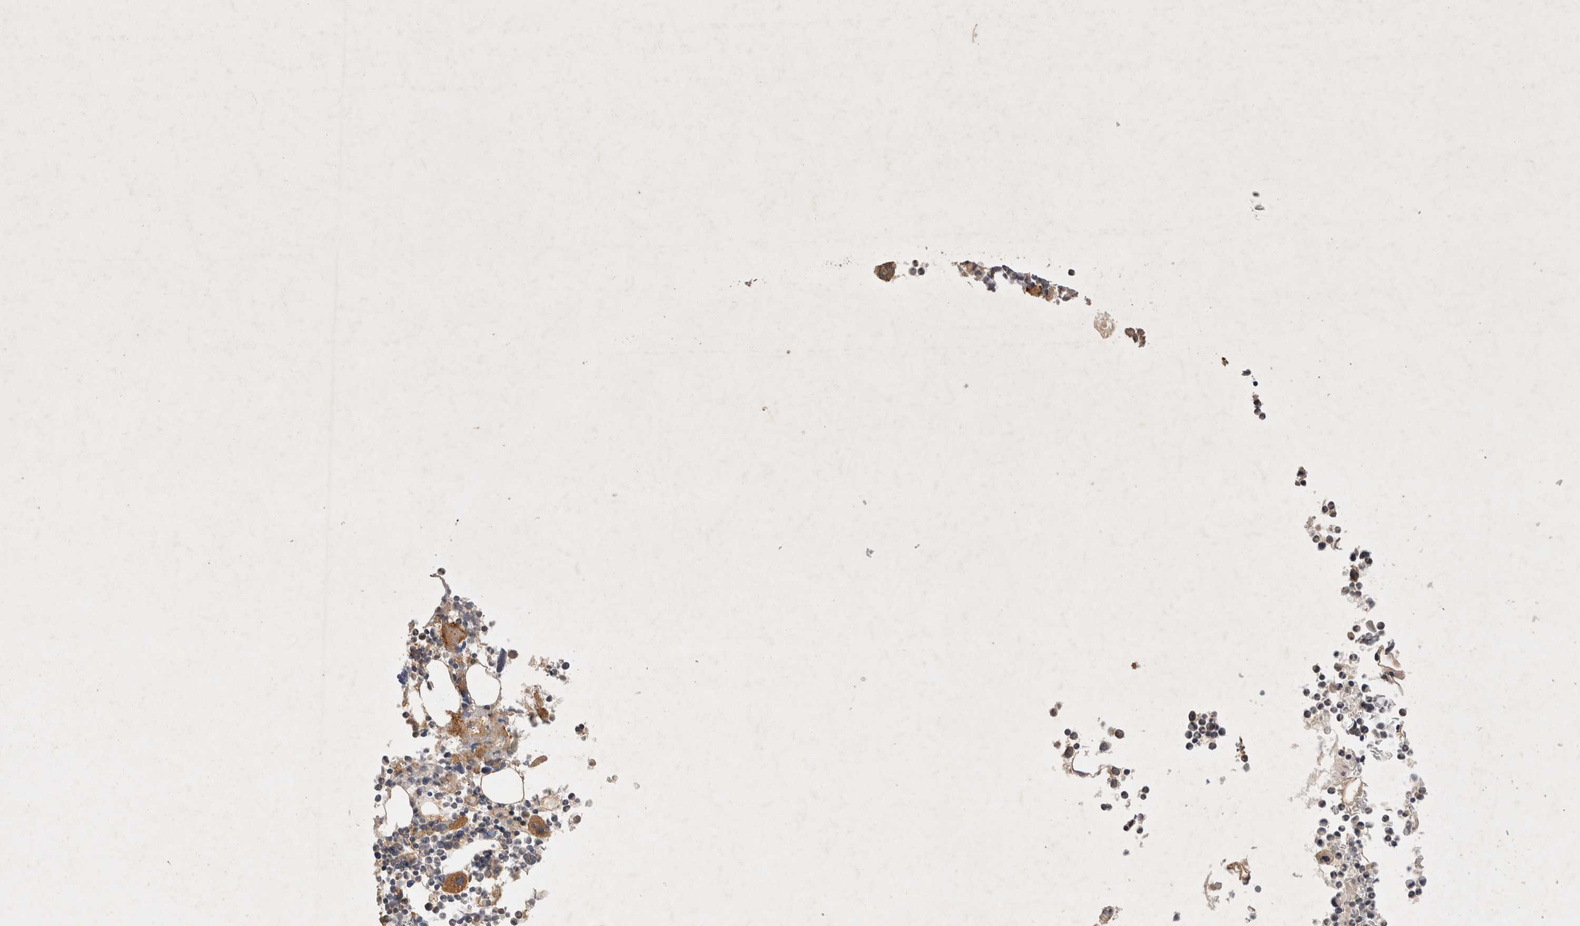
{"staining": {"intensity": "moderate", "quantity": "<25%", "location": "cytoplasmic/membranous"}, "tissue": "bone marrow", "cell_type": "Hematopoietic cells", "image_type": "normal", "snomed": [{"axis": "morphology", "description": "Normal tissue, NOS"}, {"axis": "morphology", "description": "Inflammation, NOS"}, {"axis": "topography", "description": "Bone marrow"}], "caption": "High-magnification brightfield microscopy of unremarkable bone marrow stained with DAB (3,3'-diaminobenzidine) (brown) and counterstained with hematoxylin (blue). hematopoietic cells exhibit moderate cytoplasmic/membranous positivity is present in about<25% of cells. The protein is stained brown, and the nuclei are stained in blue (DAB (3,3'-diaminobenzidine) IHC with brightfield microscopy, high magnification).", "gene": "YES1", "patient": {"sex": "male", "age": 46}}